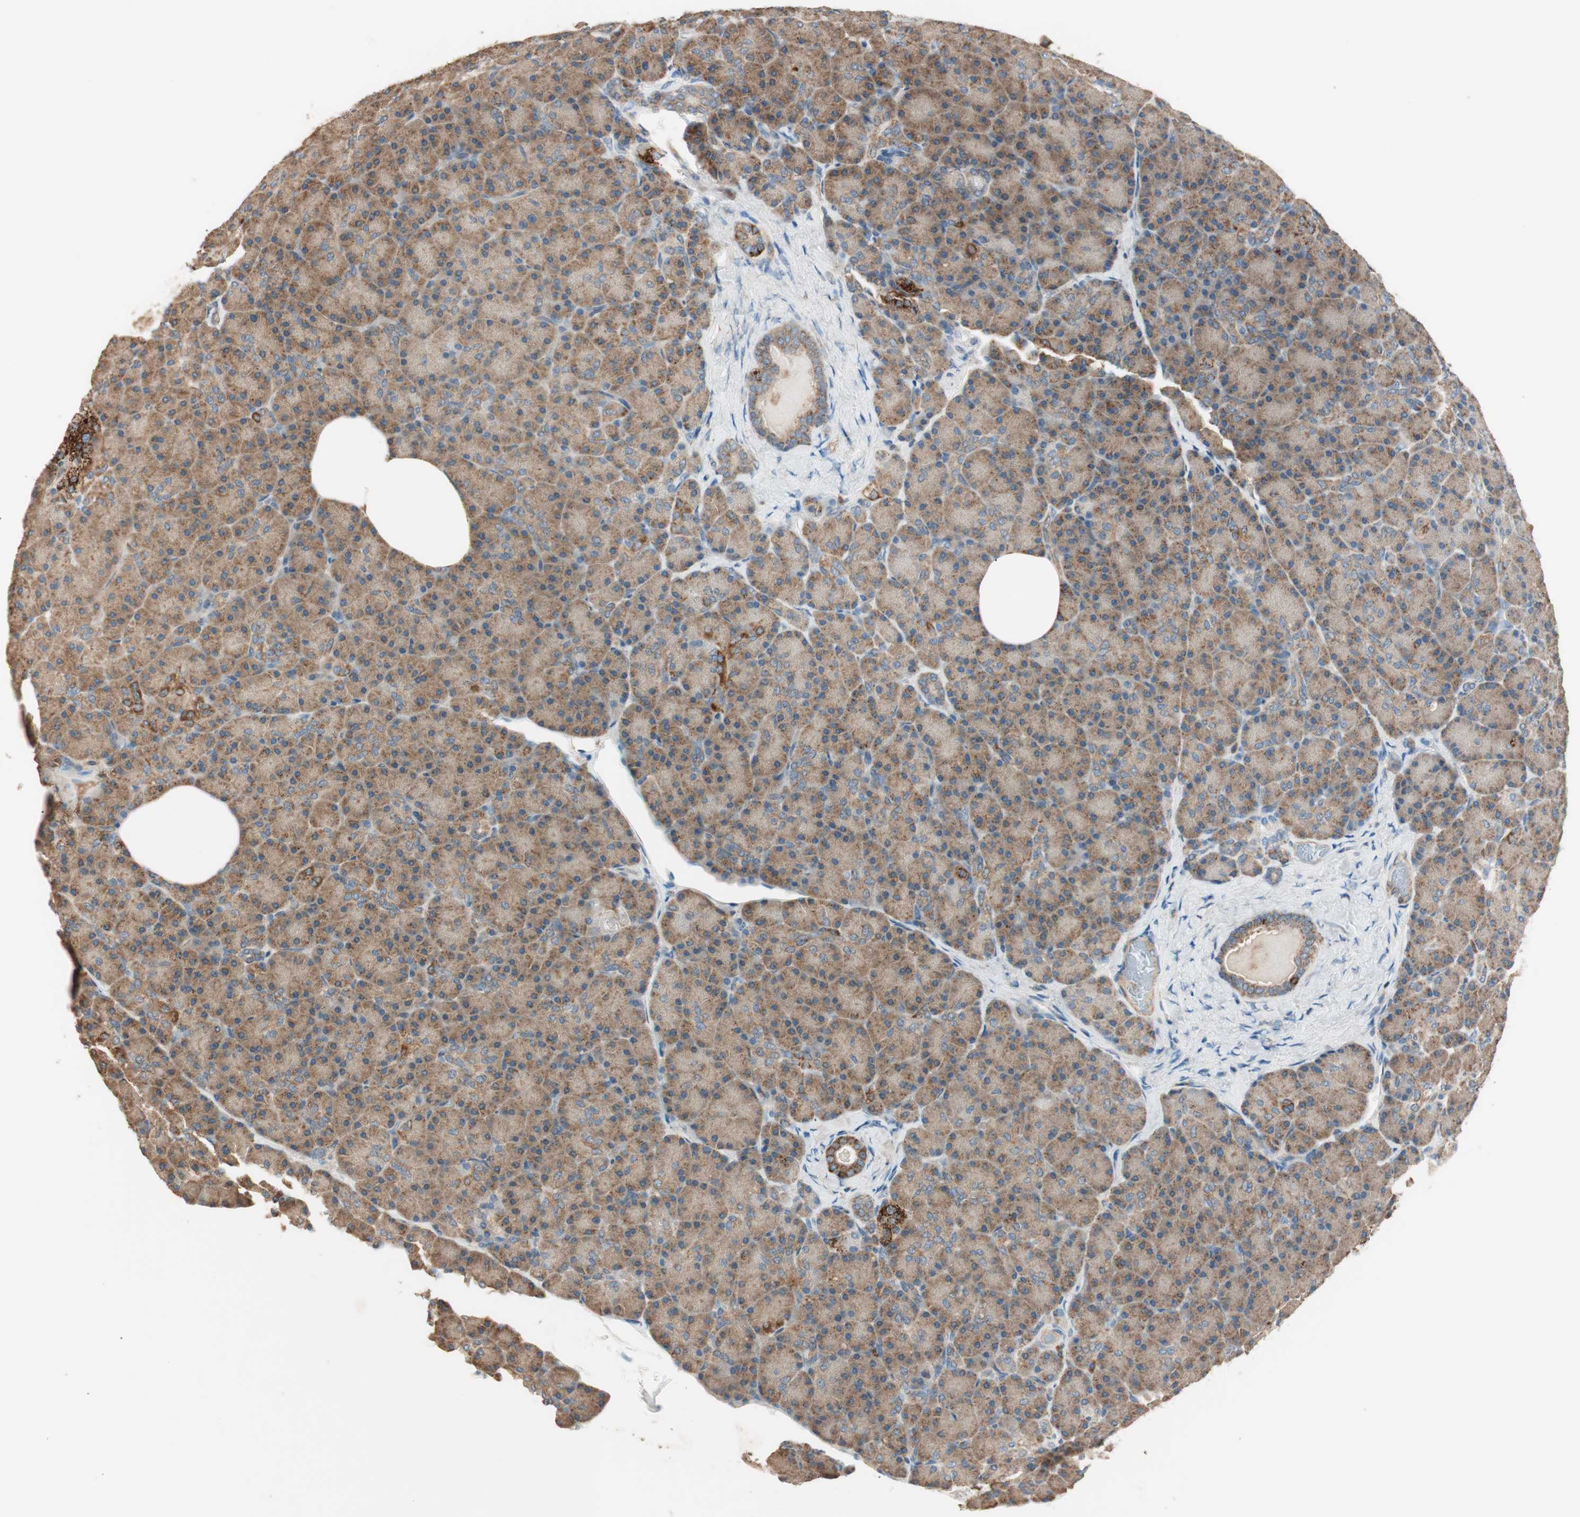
{"staining": {"intensity": "moderate", "quantity": ">75%", "location": "cytoplasmic/membranous"}, "tissue": "pancreas", "cell_type": "Exocrine glandular cells", "image_type": "normal", "snomed": [{"axis": "morphology", "description": "Normal tissue, NOS"}, {"axis": "topography", "description": "Pancreas"}], "caption": "Immunohistochemical staining of normal human pancreas demonstrates >75% levels of moderate cytoplasmic/membranous protein staining in approximately >75% of exocrine glandular cells. (IHC, brightfield microscopy, high magnification).", "gene": "CC2D1A", "patient": {"sex": "female", "age": 43}}